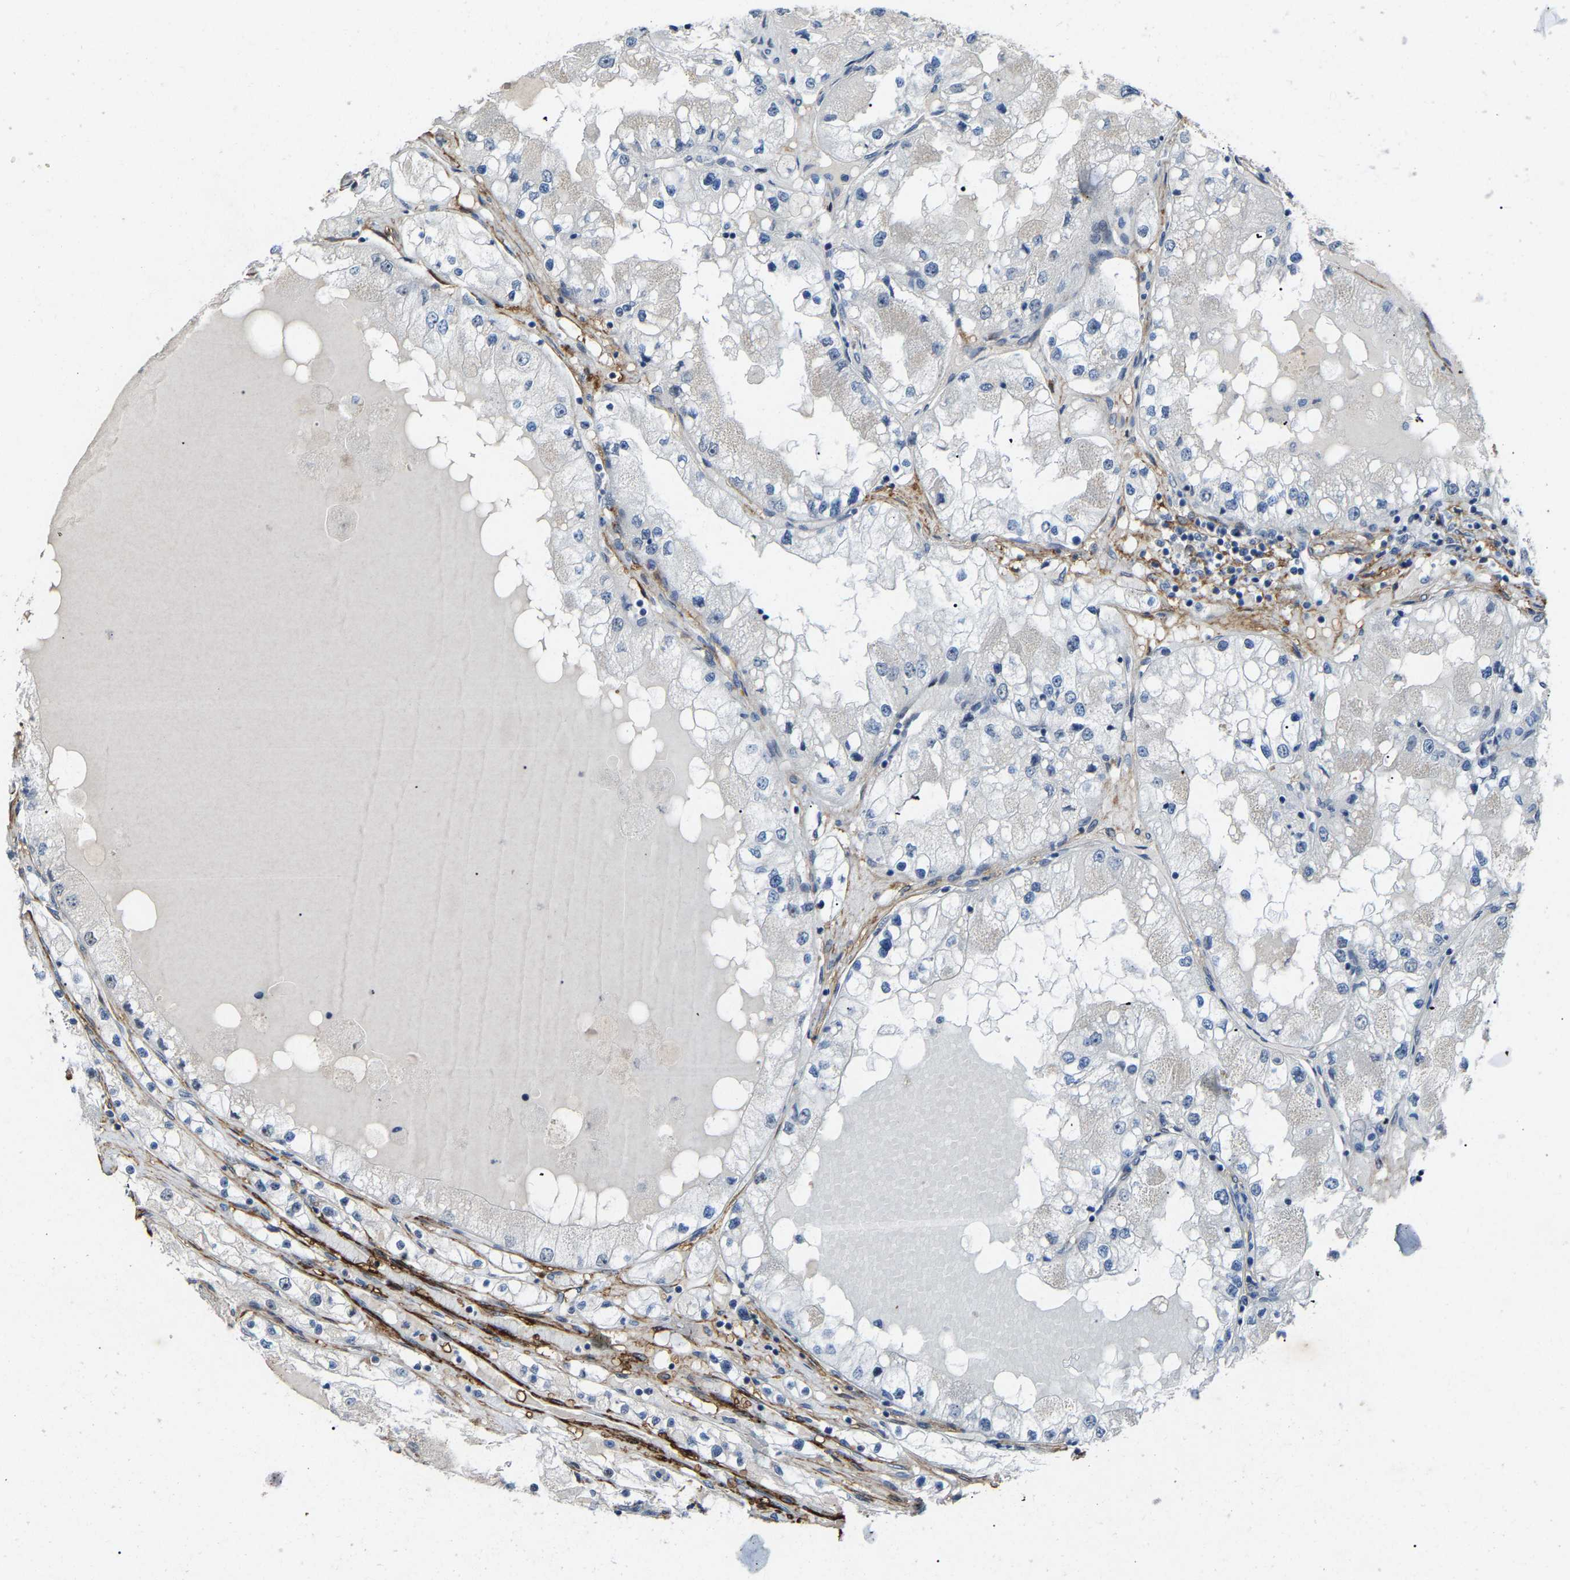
{"staining": {"intensity": "negative", "quantity": "none", "location": "none"}, "tissue": "renal cancer", "cell_type": "Tumor cells", "image_type": "cancer", "snomed": [{"axis": "morphology", "description": "Adenocarcinoma, NOS"}, {"axis": "topography", "description": "Kidney"}], "caption": "This photomicrograph is of renal cancer stained with IHC to label a protein in brown with the nuclei are counter-stained blue. There is no expression in tumor cells.", "gene": "DDX5", "patient": {"sex": "male", "age": 68}}